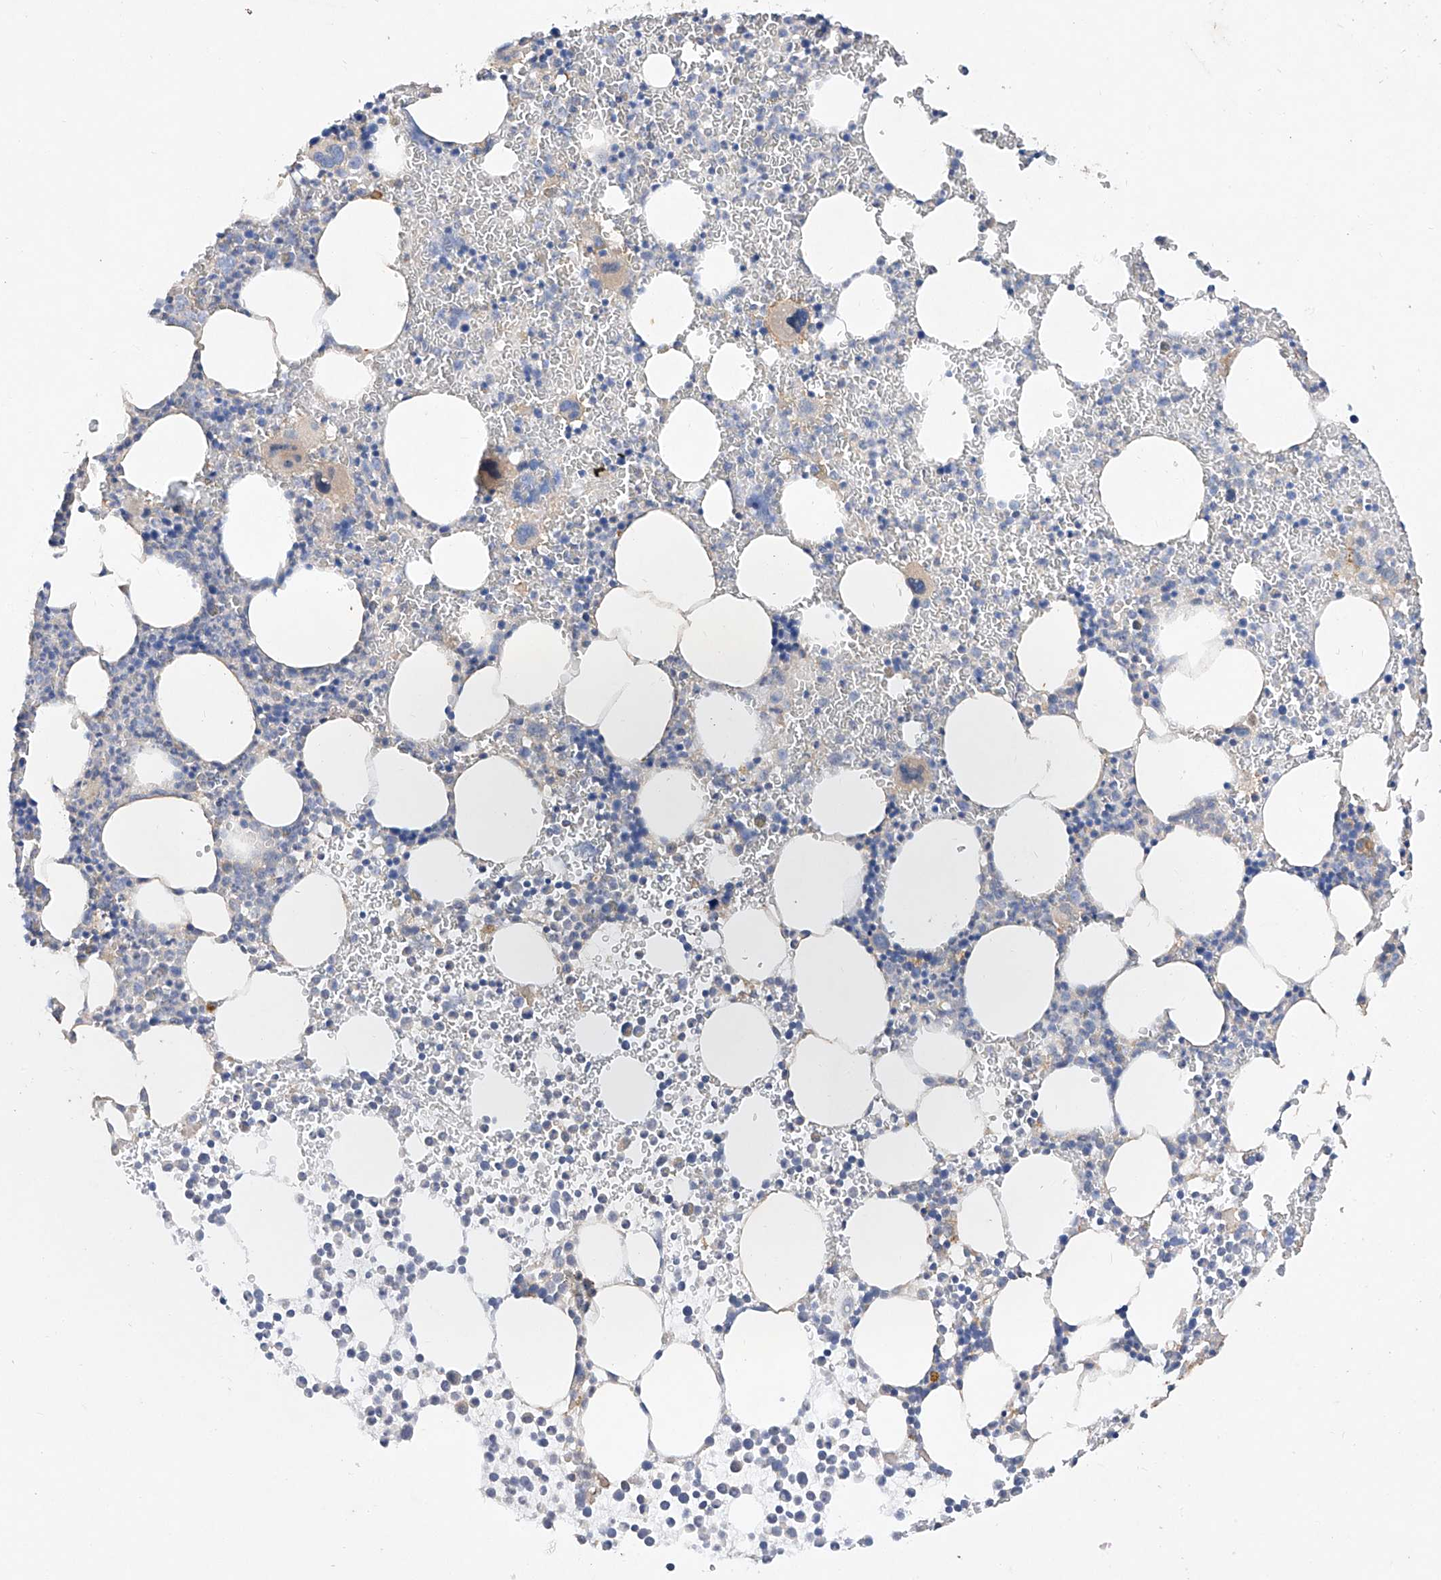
{"staining": {"intensity": "negative", "quantity": "none", "location": "none"}, "tissue": "bone marrow", "cell_type": "Hematopoietic cells", "image_type": "normal", "snomed": [{"axis": "morphology", "description": "Normal tissue, NOS"}, {"axis": "topography", "description": "Bone marrow"}], "caption": "Bone marrow stained for a protein using immunohistochemistry displays no staining hematopoietic cells.", "gene": "AMD1", "patient": {"sex": "female", "age": 78}}